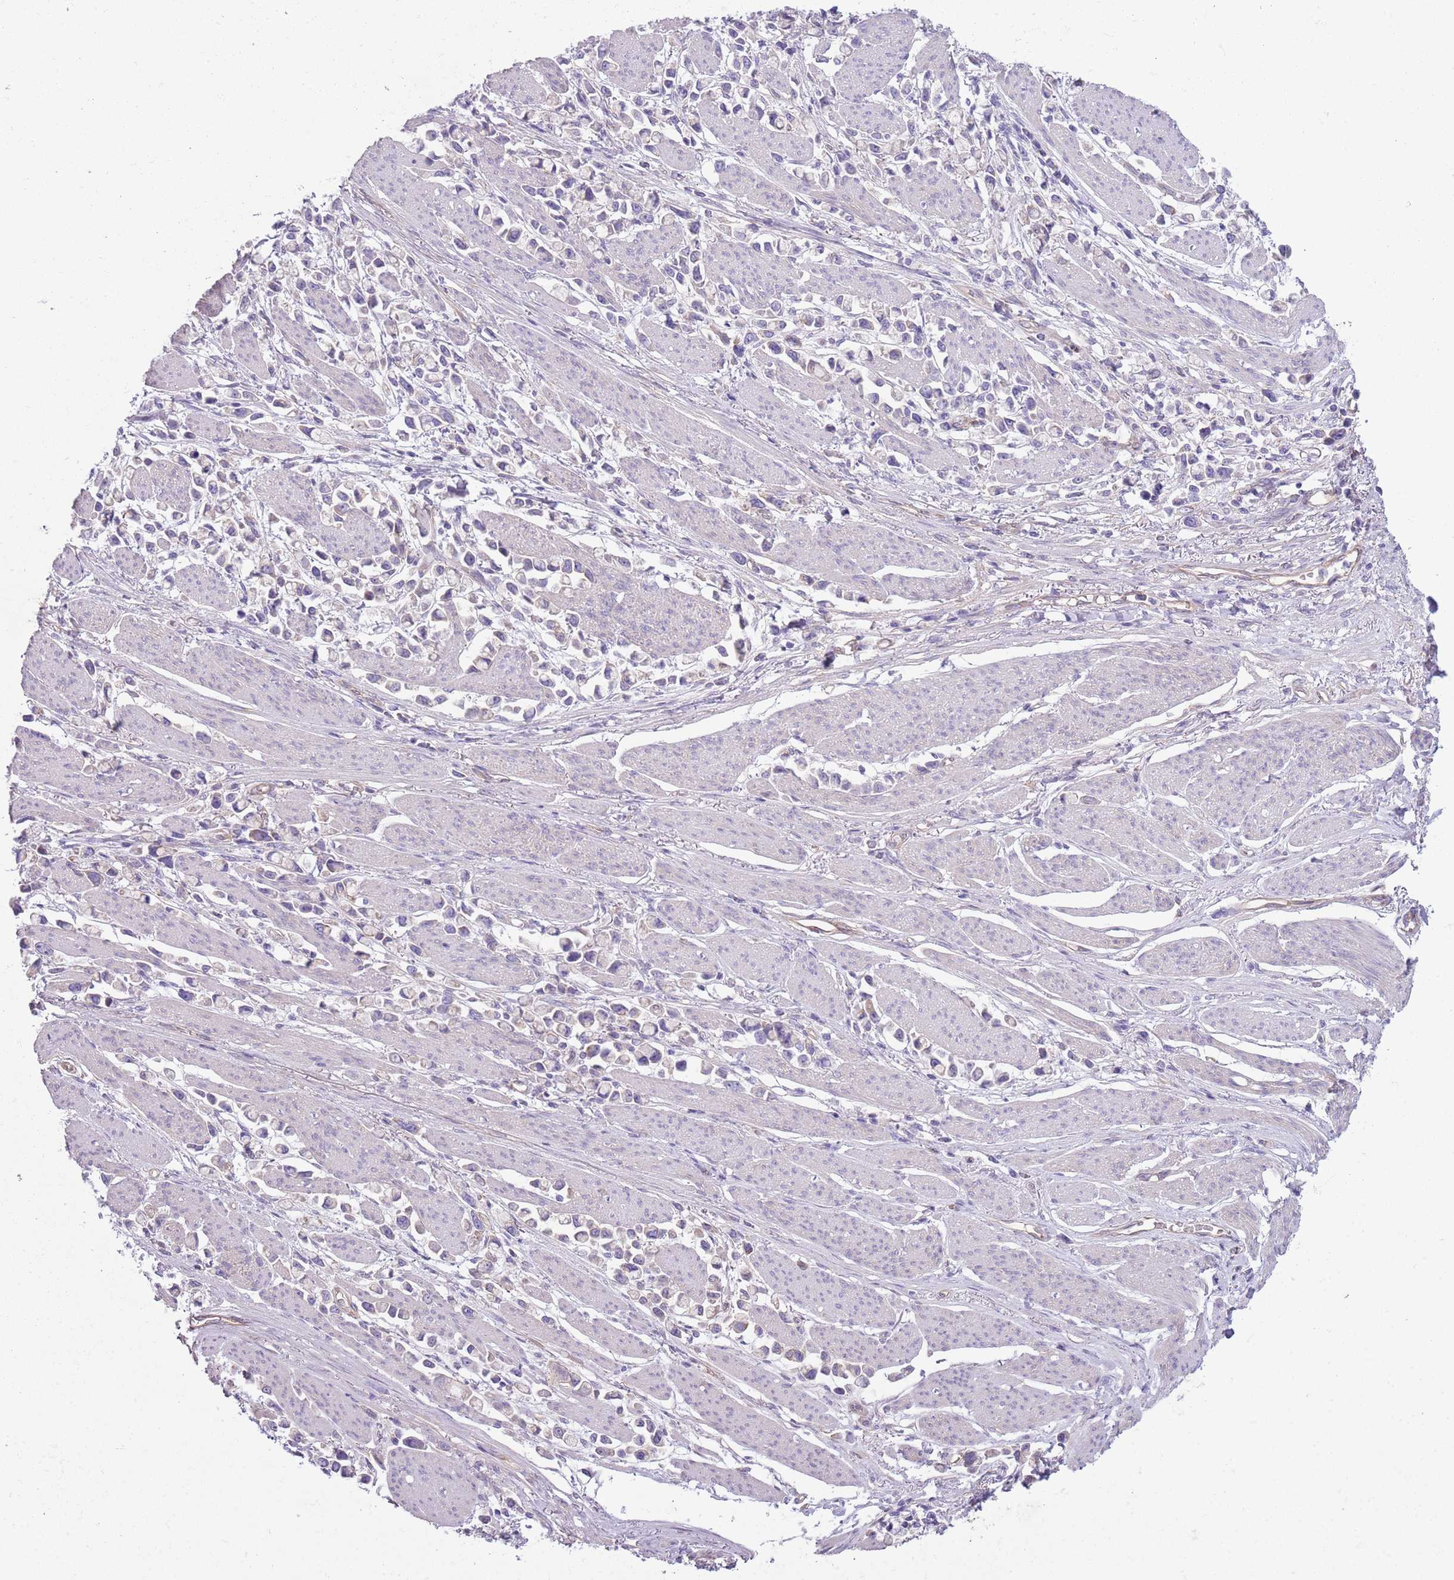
{"staining": {"intensity": "negative", "quantity": "none", "location": "none"}, "tissue": "stomach cancer", "cell_type": "Tumor cells", "image_type": "cancer", "snomed": [{"axis": "morphology", "description": "Adenocarcinoma, NOS"}, {"axis": "topography", "description": "Stomach"}], "caption": "IHC image of adenocarcinoma (stomach) stained for a protein (brown), which demonstrates no expression in tumor cells.", "gene": "RBP3", "patient": {"sex": "female", "age": 81}}